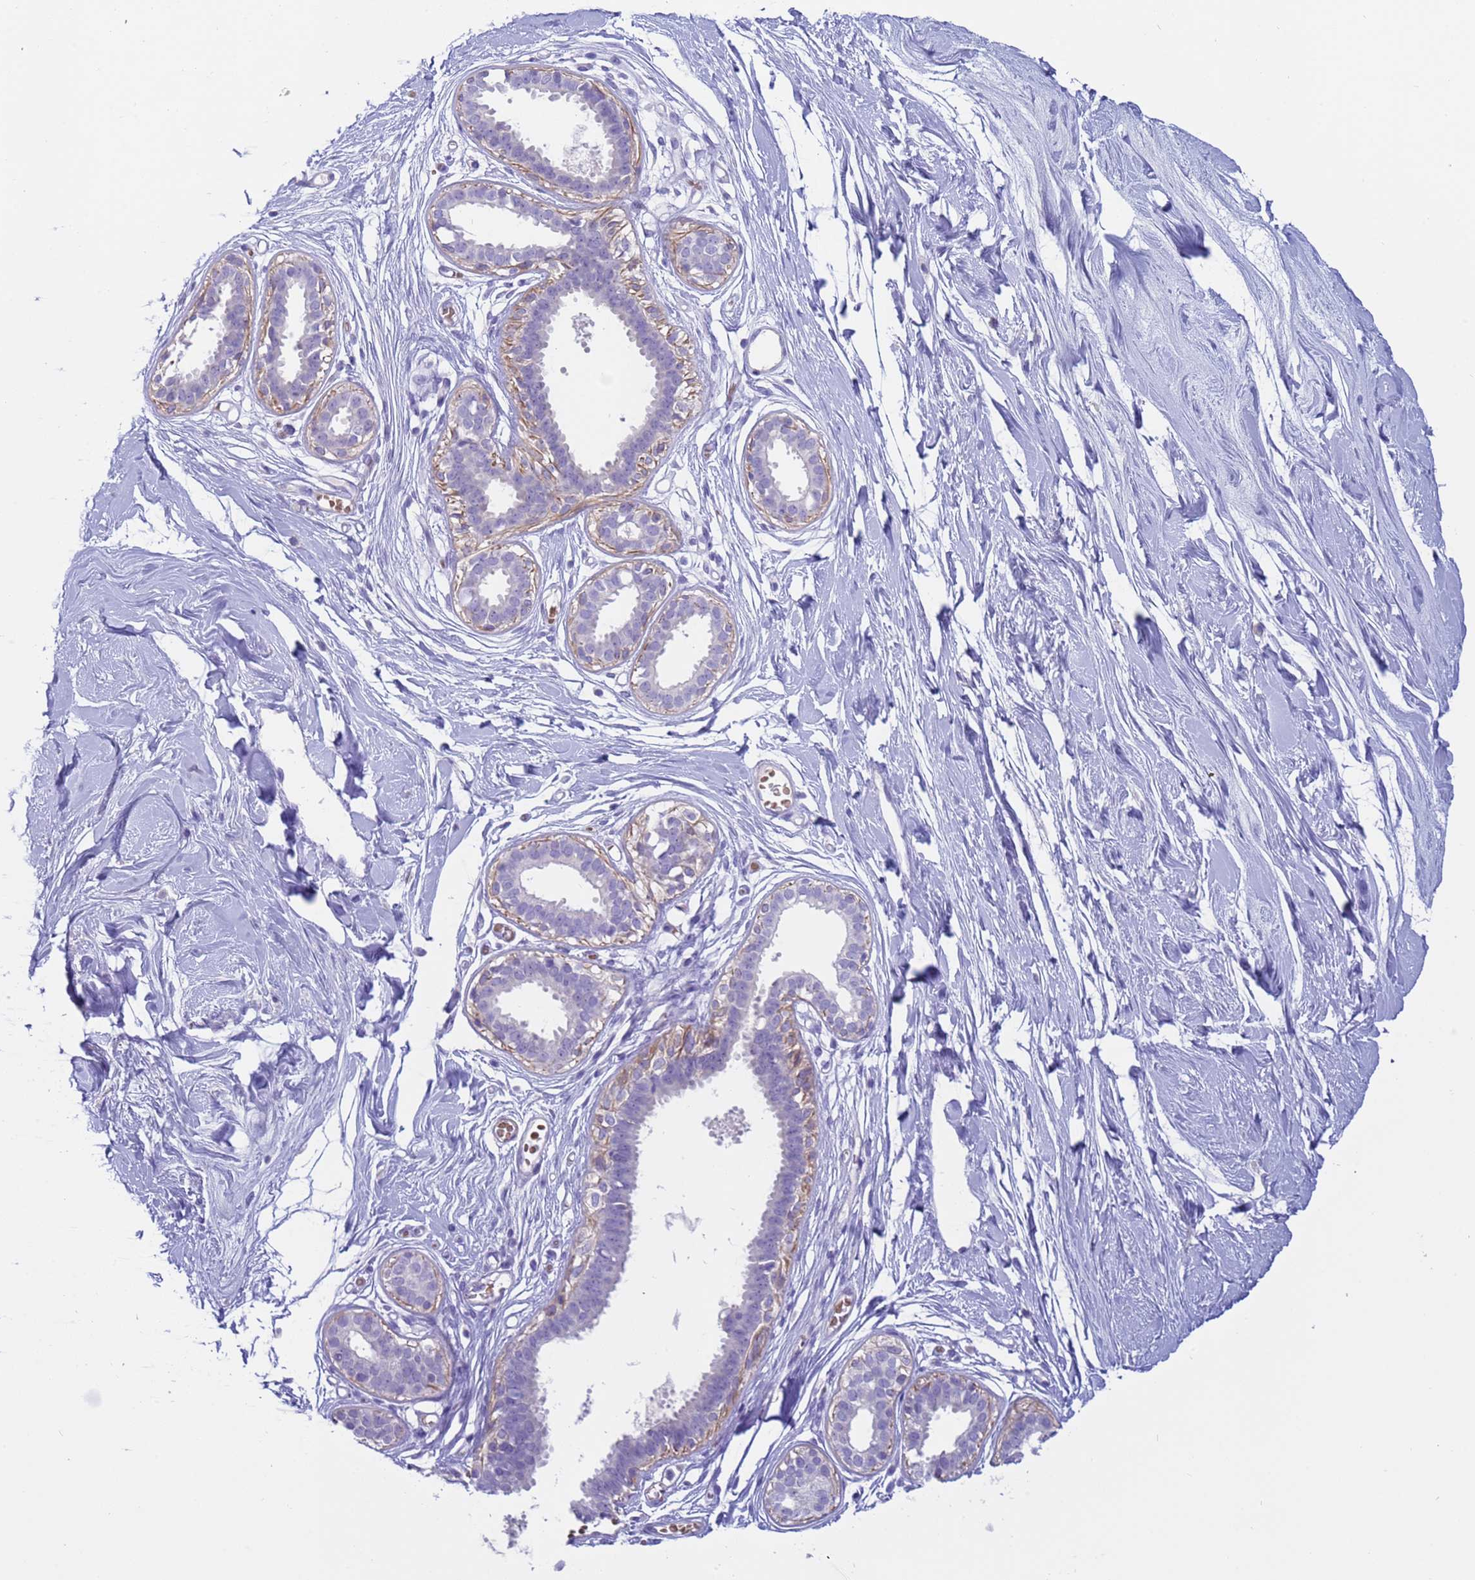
{"staining": {"intensity": "negative", "quantity": "none", "location": "none"}, "tissue": "breast", "cell_type": "Adipocytes", "image_type": "normal", "snomed": [{"axis": "morphology", "description": "Normal tissue, NOS"}, {"axis": "topography", "description": "Breast"}], "caption": "IHC of benign human breast shows no expression in adipocytes. The staining is performed using DAB brown chromogen with nuclei counter-stained in using hematoxylin.", "gene": "KBTBD3", "patient": {"sex": "female", "age": 45}}